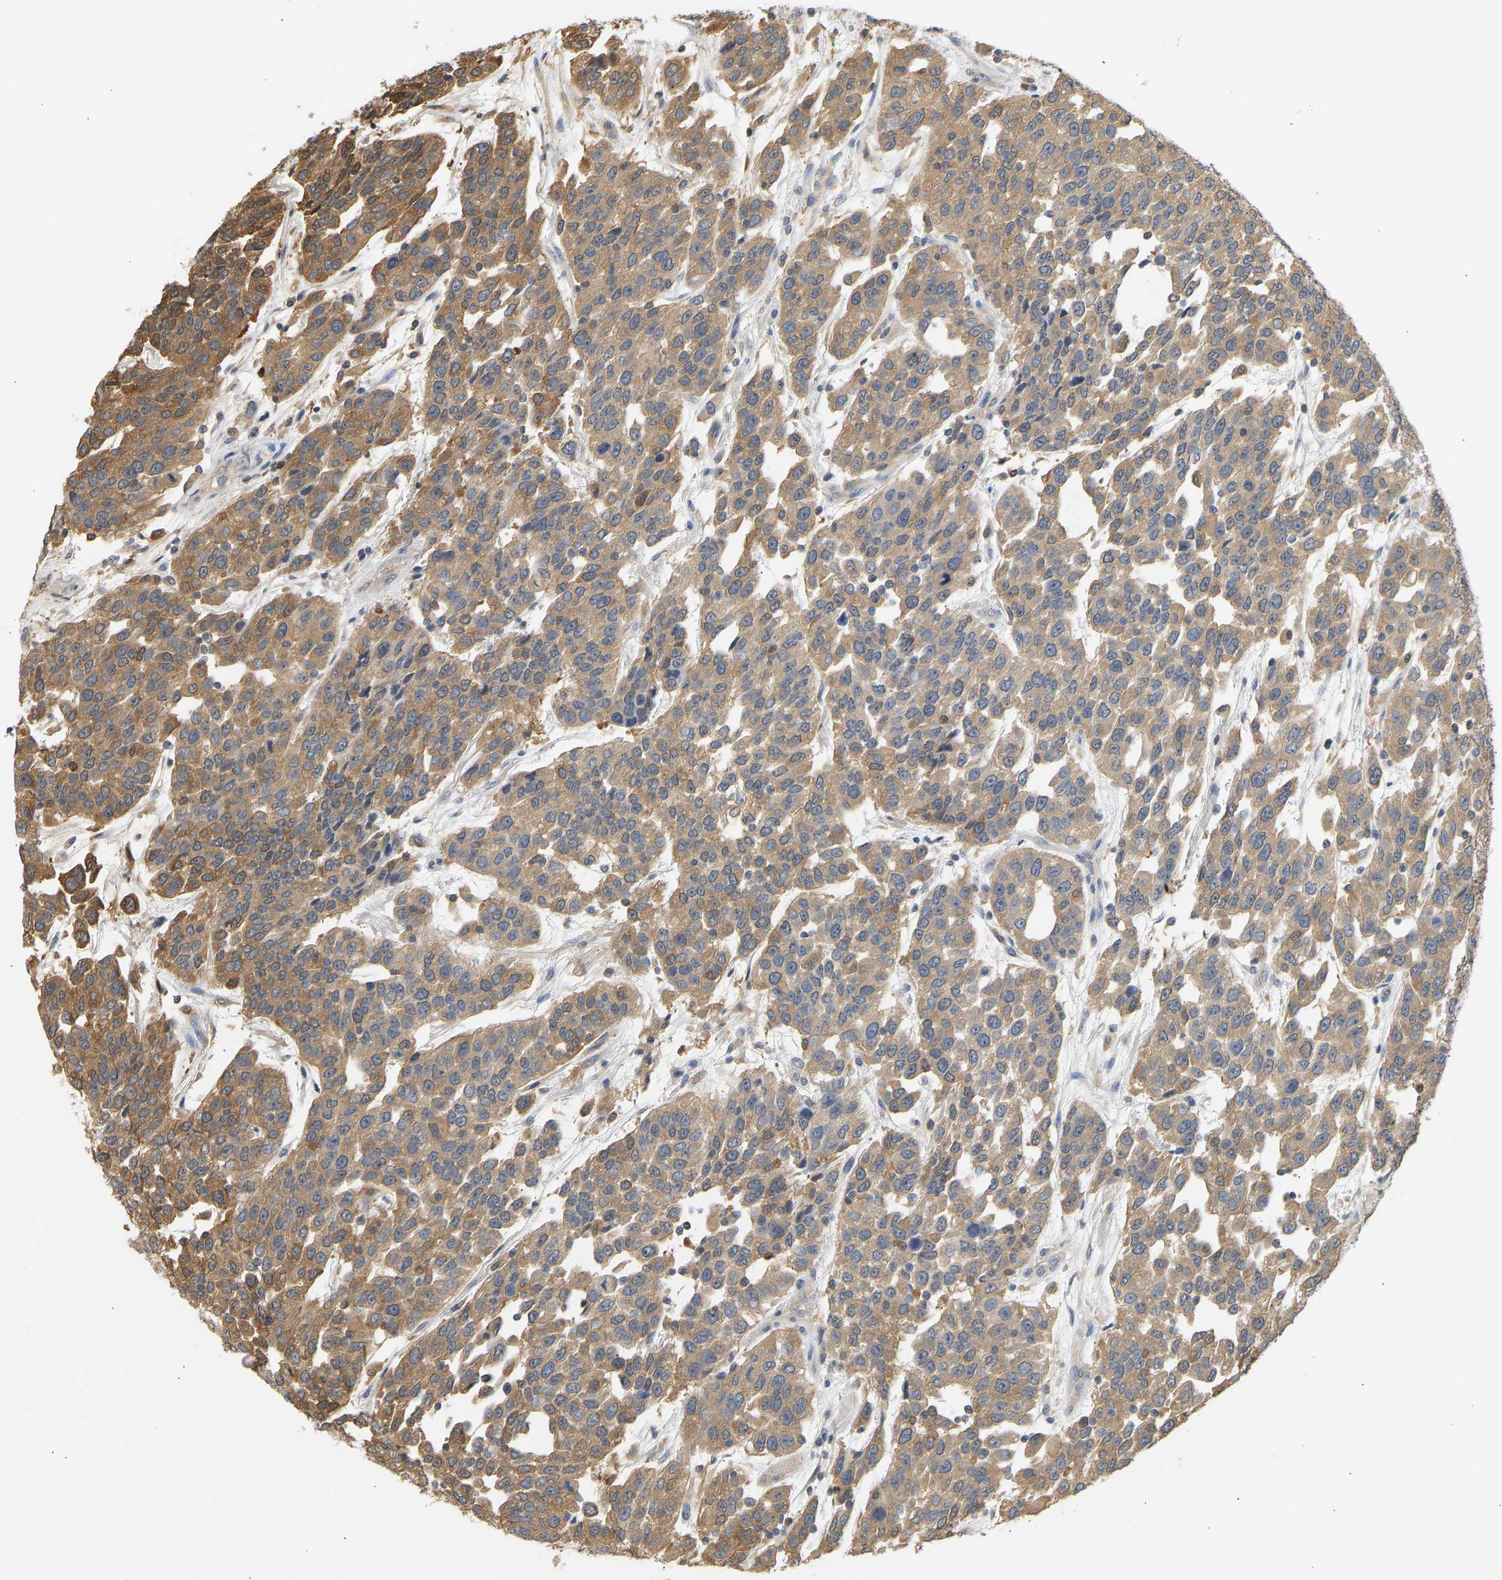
{"staining": {"intensity": "moderate", "quantity": ">75%", "location": "cytoplasmic/membranous"}, "tissue": "urothelial cancer", "cell_type": "Tumor cells", "image_type": "cancer", "snomed": [{"axis": "morphology", "description": "Urothelial carcinoma, High grade"}, {"axis": "topography", "description": "Urinary bladder"}], "caption": "Immunohistochemical staining of urothelial cancer exhibits medium levels of moderate cytoplasmic/membranous staining in about >75% of tumor cells. Ihc stains the protein of interest in brown and the nuclei are stained blue.", "gene": "ENO1", "patient": {"sex": "female", "age": 80}}